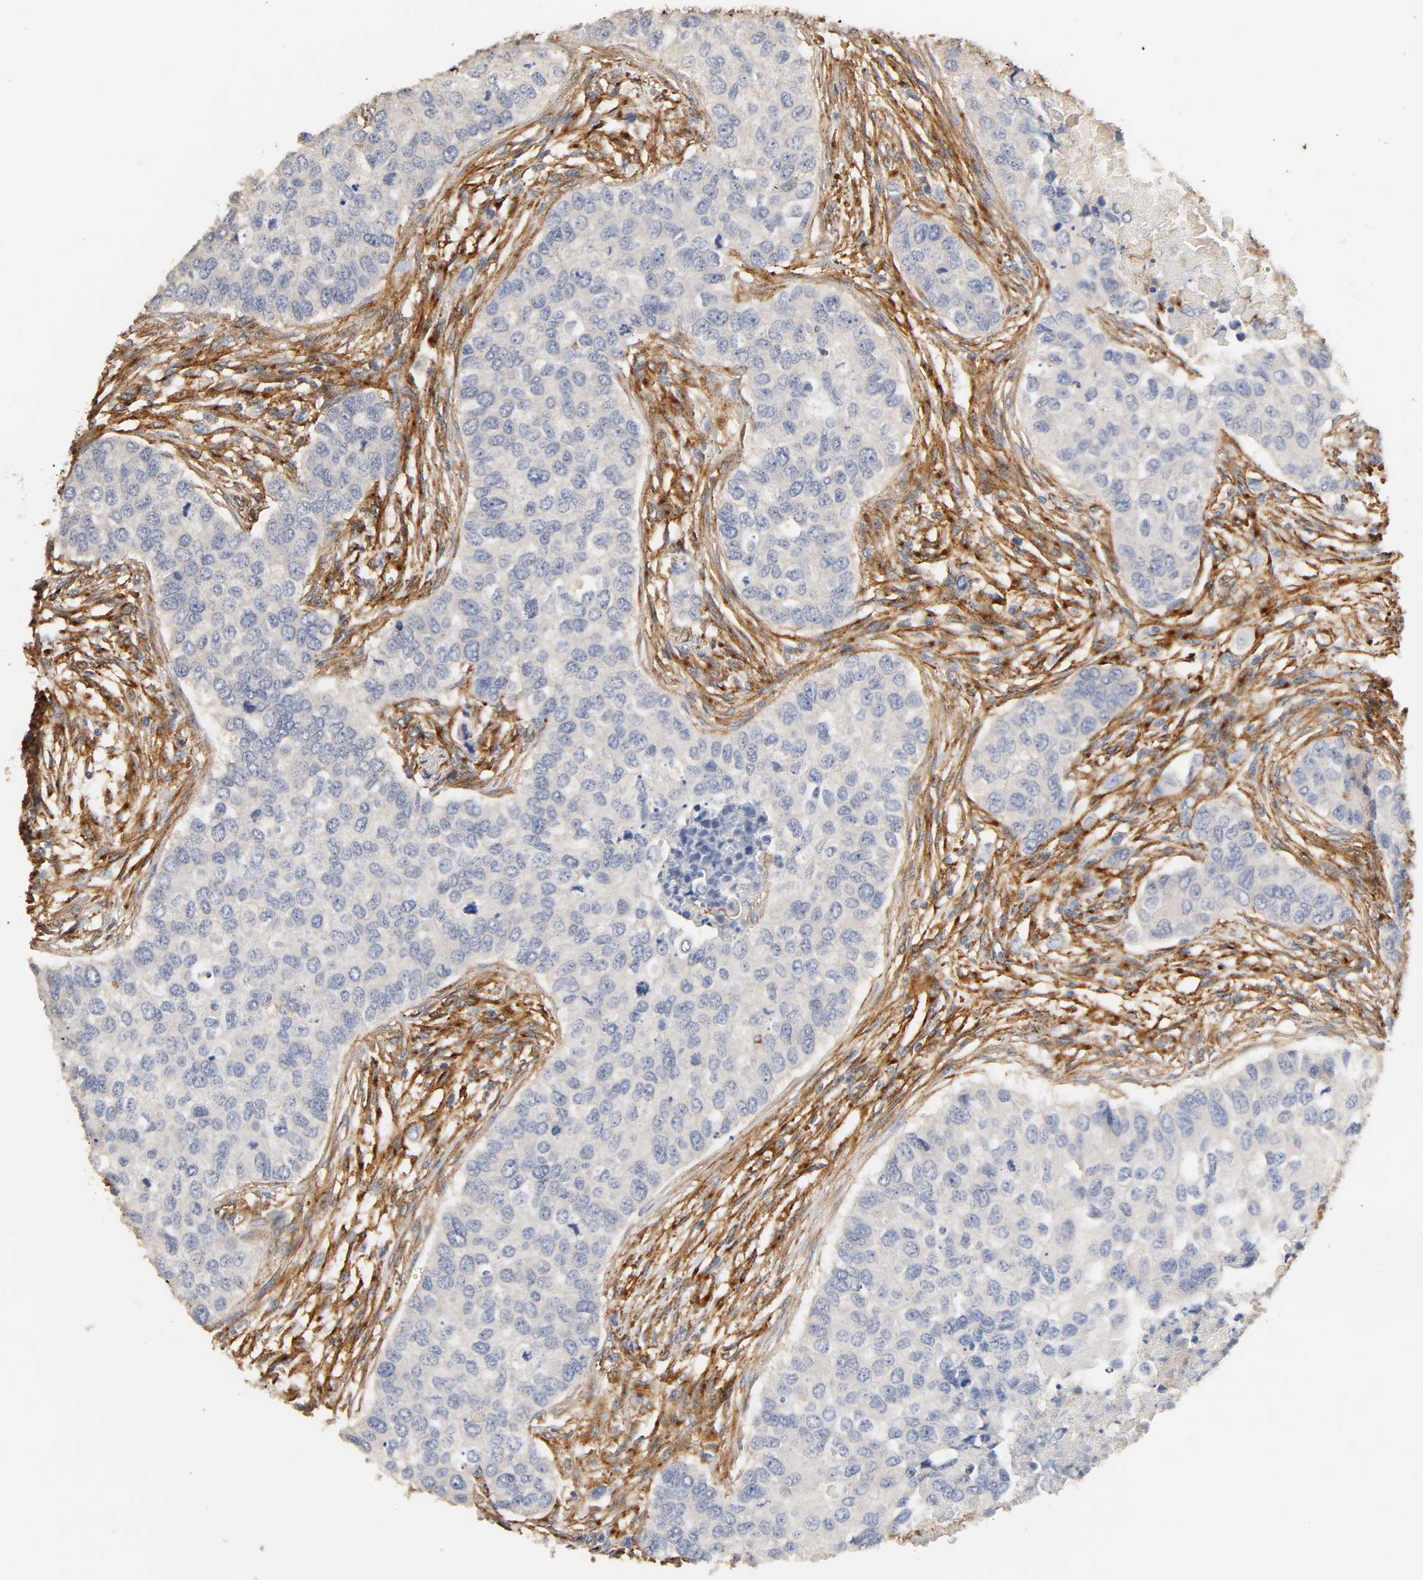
{"staining": {"intensity": "negative", "quantity": "none", "location": "none"}, "tissue": "breast cancer", "cell_type": "Tumor cells", "image_type": "cancer", "snomed": [{"axis": "morphology", "description": "Normal tissue, NOS"}, {"axis": "morphology", "description": "Duct carcinoma"}, {"axis": "topography", "description": "Breast"}], "caption": "This is a micrograph of immunohistochemistry (IHC) staining of breast invasive ductal carcinoma, which shows no positivity in tumor cells.", "gene": "IFITM3", "patient": {"sex": "female", "age": 49}}